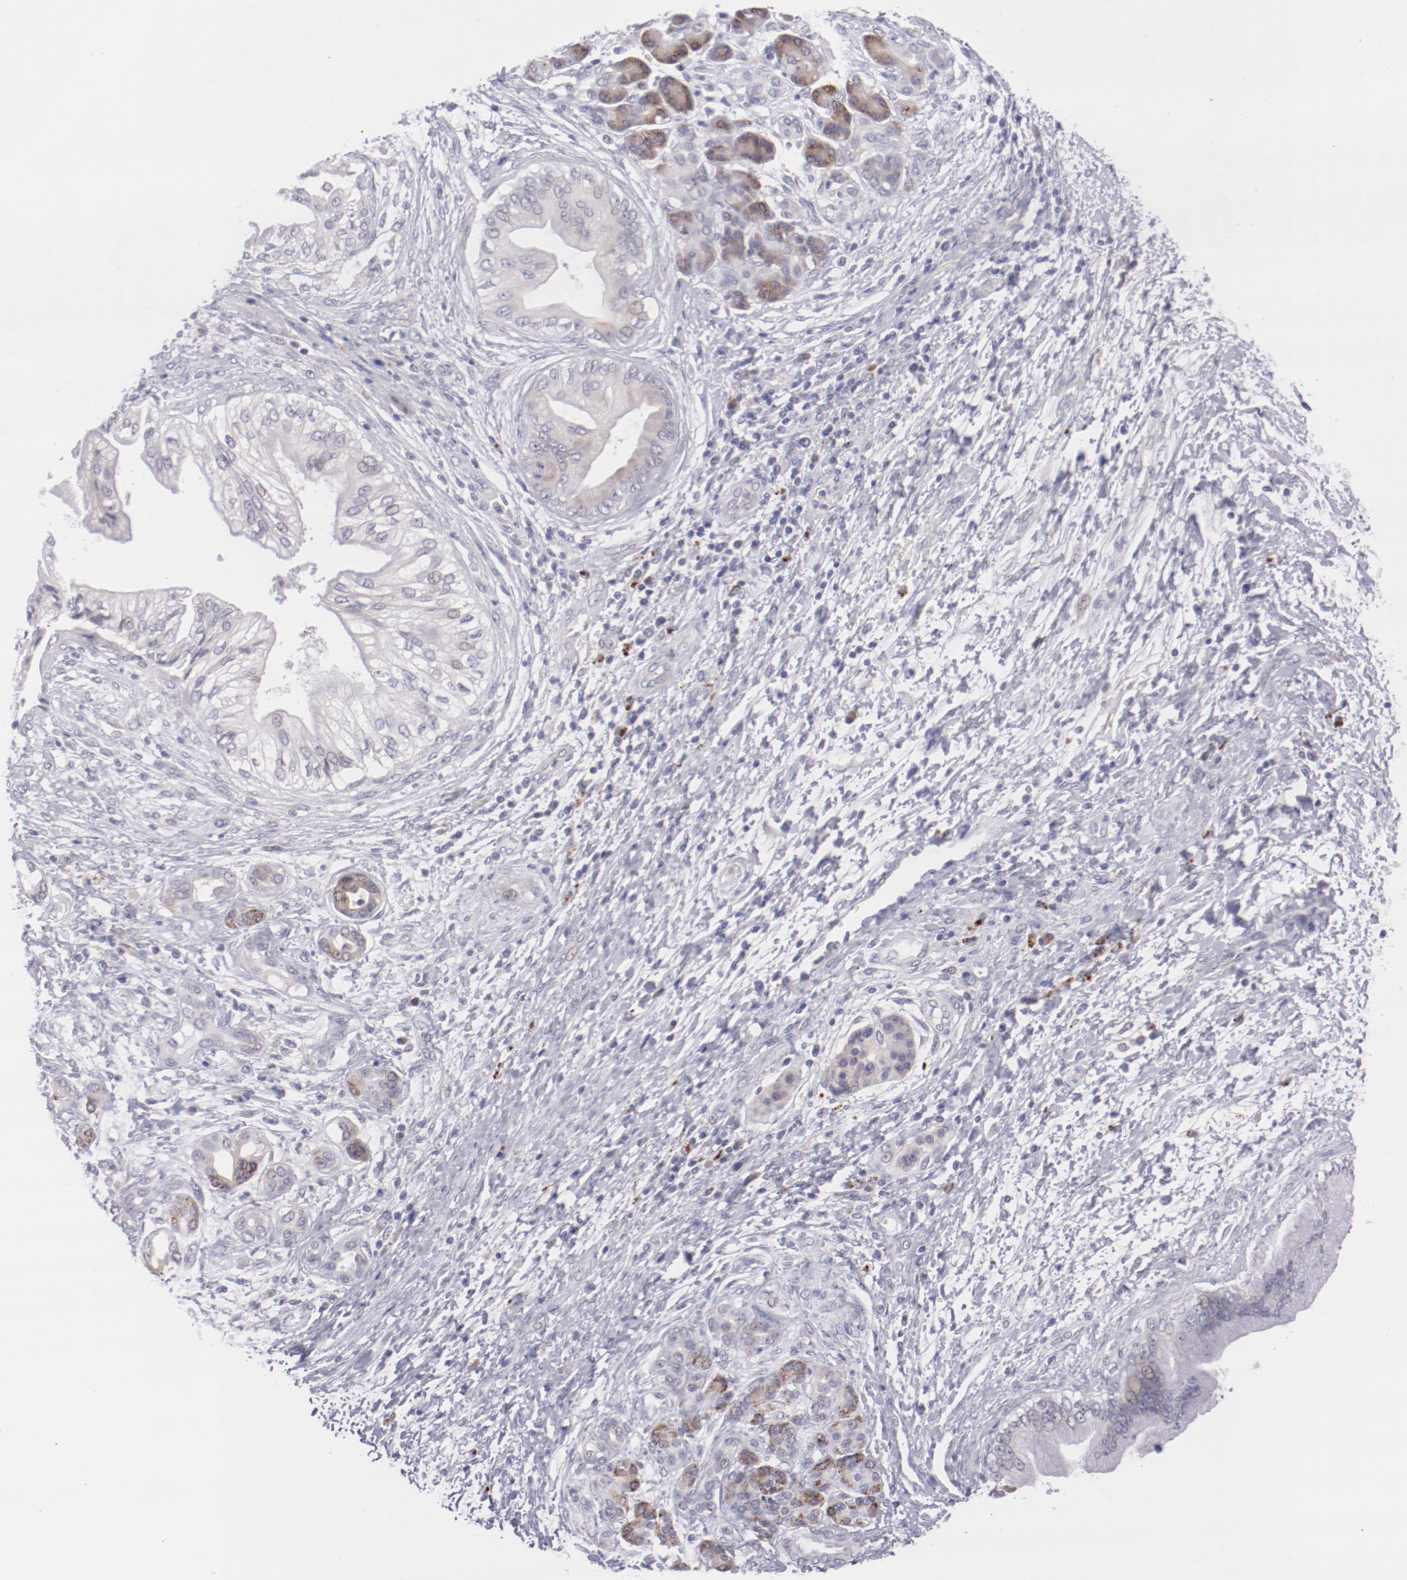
{"staining": {"intensity": "weak", "quantity": ">75%", "location": "cytoplasmic/membranous"}, "tissue": "pancreatic cancer", "cell_type": "Tumor cells", "image_type": "cancer", "snomed": [{"axis": "morphology", "description": "Adenocarcinoma, NOS"}, {"axis": "topography", "description": "Pancreas"}], "caption": "A high-resolution photomicrograph shows immunohistochemistry staining of pancreatic adenocarcinoma, which displays weak cytoplasmic/membranous expression in about >75% of tumor cells.", "gene": "TRAF3", "patient": {"sex": "female", "age": 70}}